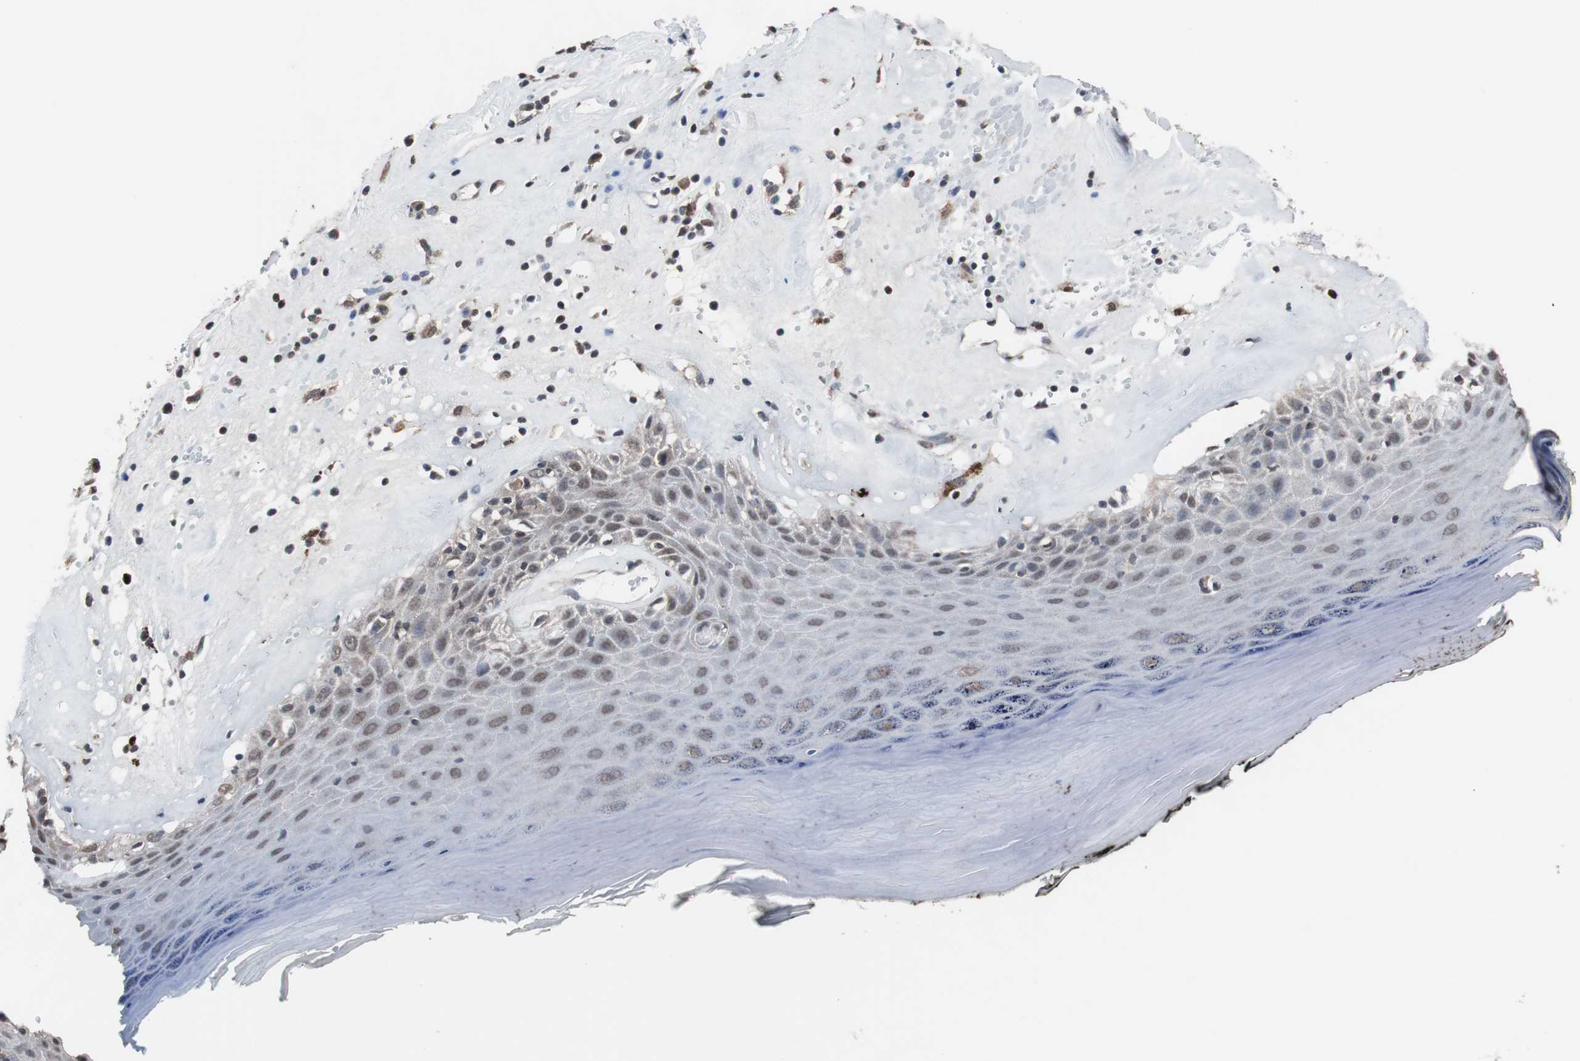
{"staining": {"intensity": "weak", "quantity": "25%-75%", "location": "nuclear"}, "tissue": "skin", "cell_type": "Epidermal cells", "image_type": "normal", "snomed": [{"axis": "morphology", "description": "Normal tissue, NOS"}, {"axis": "morphology", "description": "Inflammation, NOS"}, {"axis": "topography", "description": "Vulva"}], "caption": "Brown immunohistochemical staining in unremarkable human skin demonstrates weak nuclear staining in about 25%-75% of epidermal cells. The staining was performed using DAB to visualize the protein expression in brown, while the nuclei were stained in blue with hematoxylin (Magnification: 20x).", "gene": "MED27", "patient": {"sex": "female", "age": 84}}